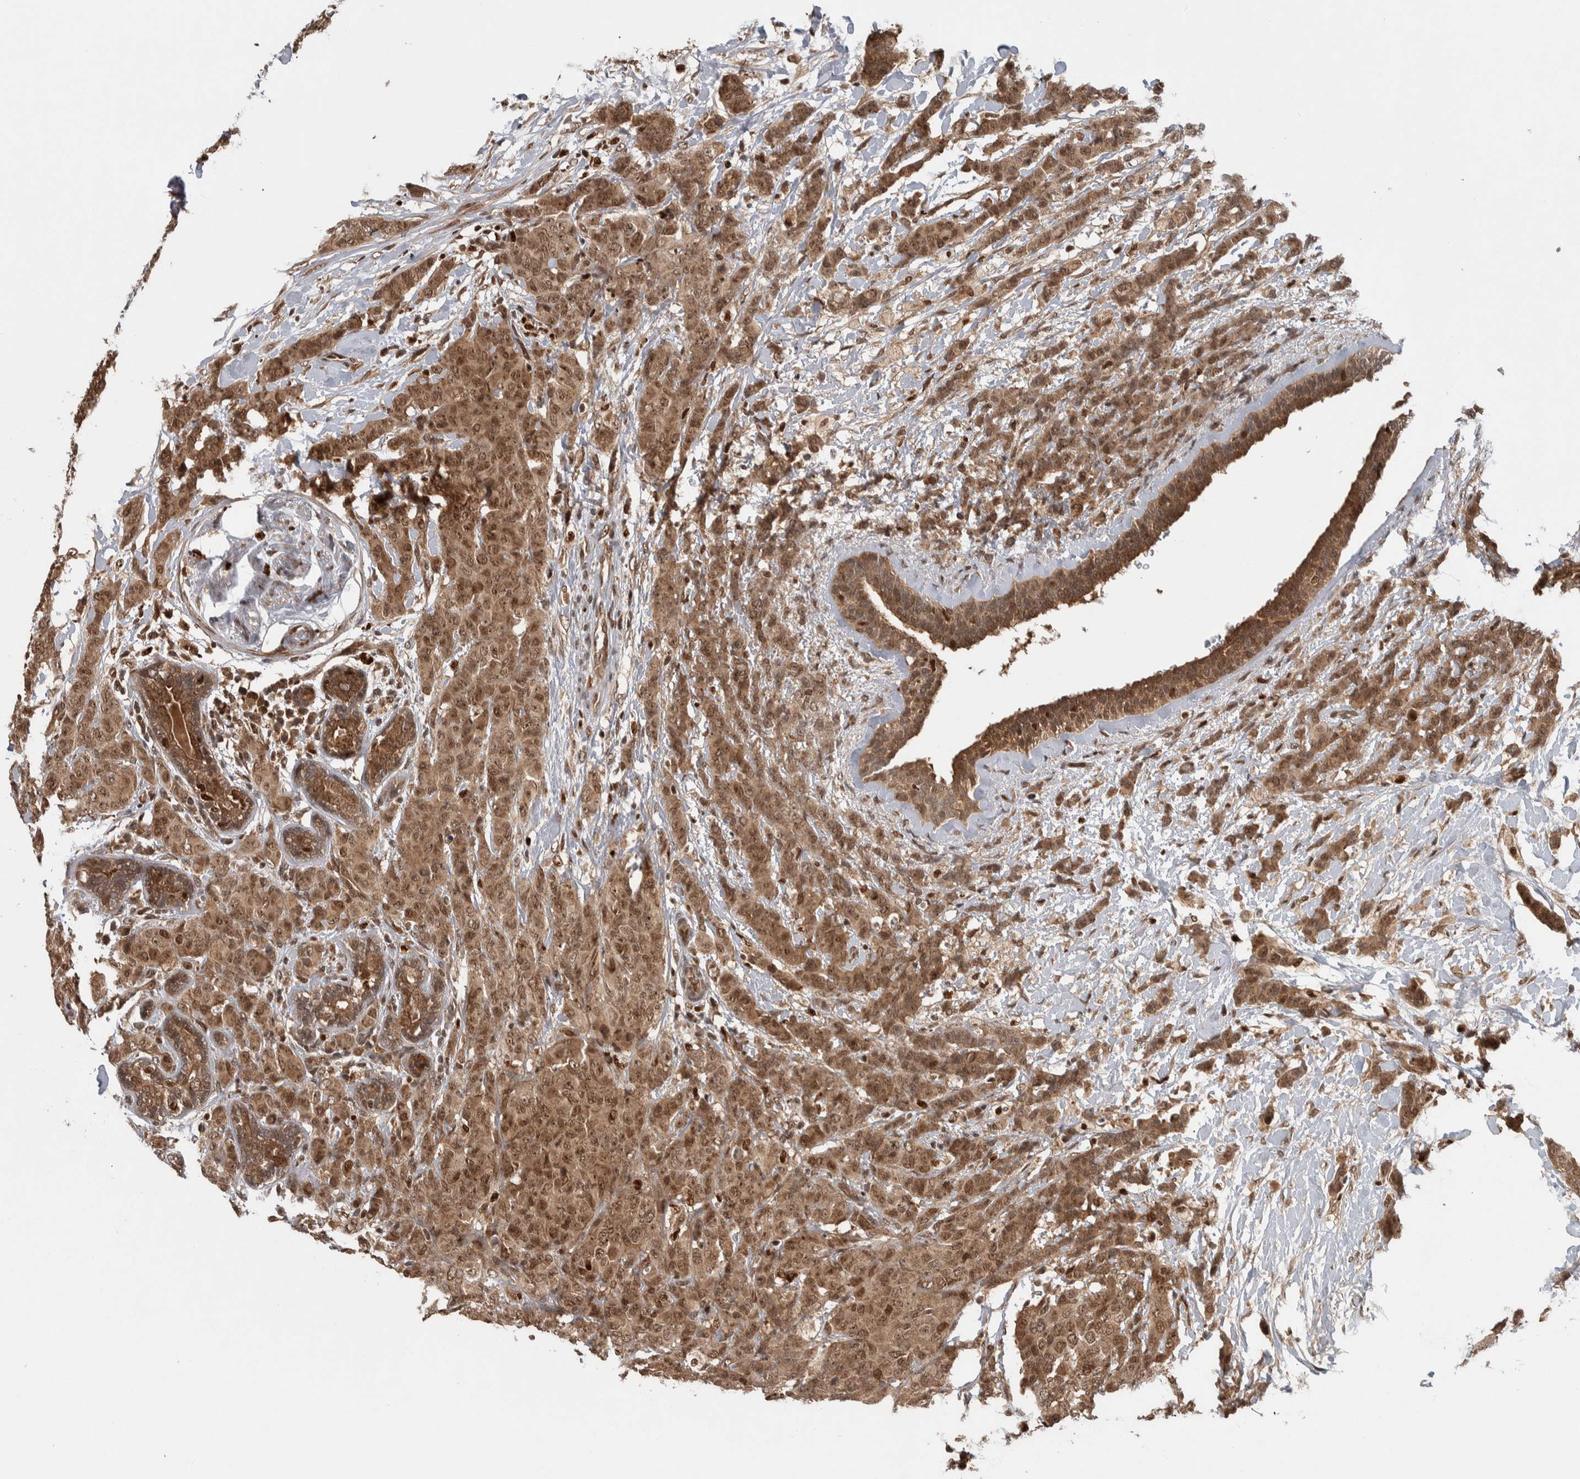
{"staining": {"intensity": "moderate", "quantity": ">75%", "location": "cytoplasmic/membranous,nuclear"}, "tissue": "breast cancer", "cell_type": "Tumor cells", "image_type": "cancer", "snomed": [{"axis": "morphology", "description": "Normal tissue, NOS"}, {"axis": "morphology", "description": "Duct carcinoma"}, {"axis": "topography", "description": "Breast"}], "caption": "Immunohistochemical staining of human breast cancer displays medium levels of moderate cytoplasmic/membranous and nuclear protein positivity in approximately >75% of tumor cells. Nuclei are stained in blue.", "gene": "RPS6KA4", "patient": {"sex": "female", "age": 40}}